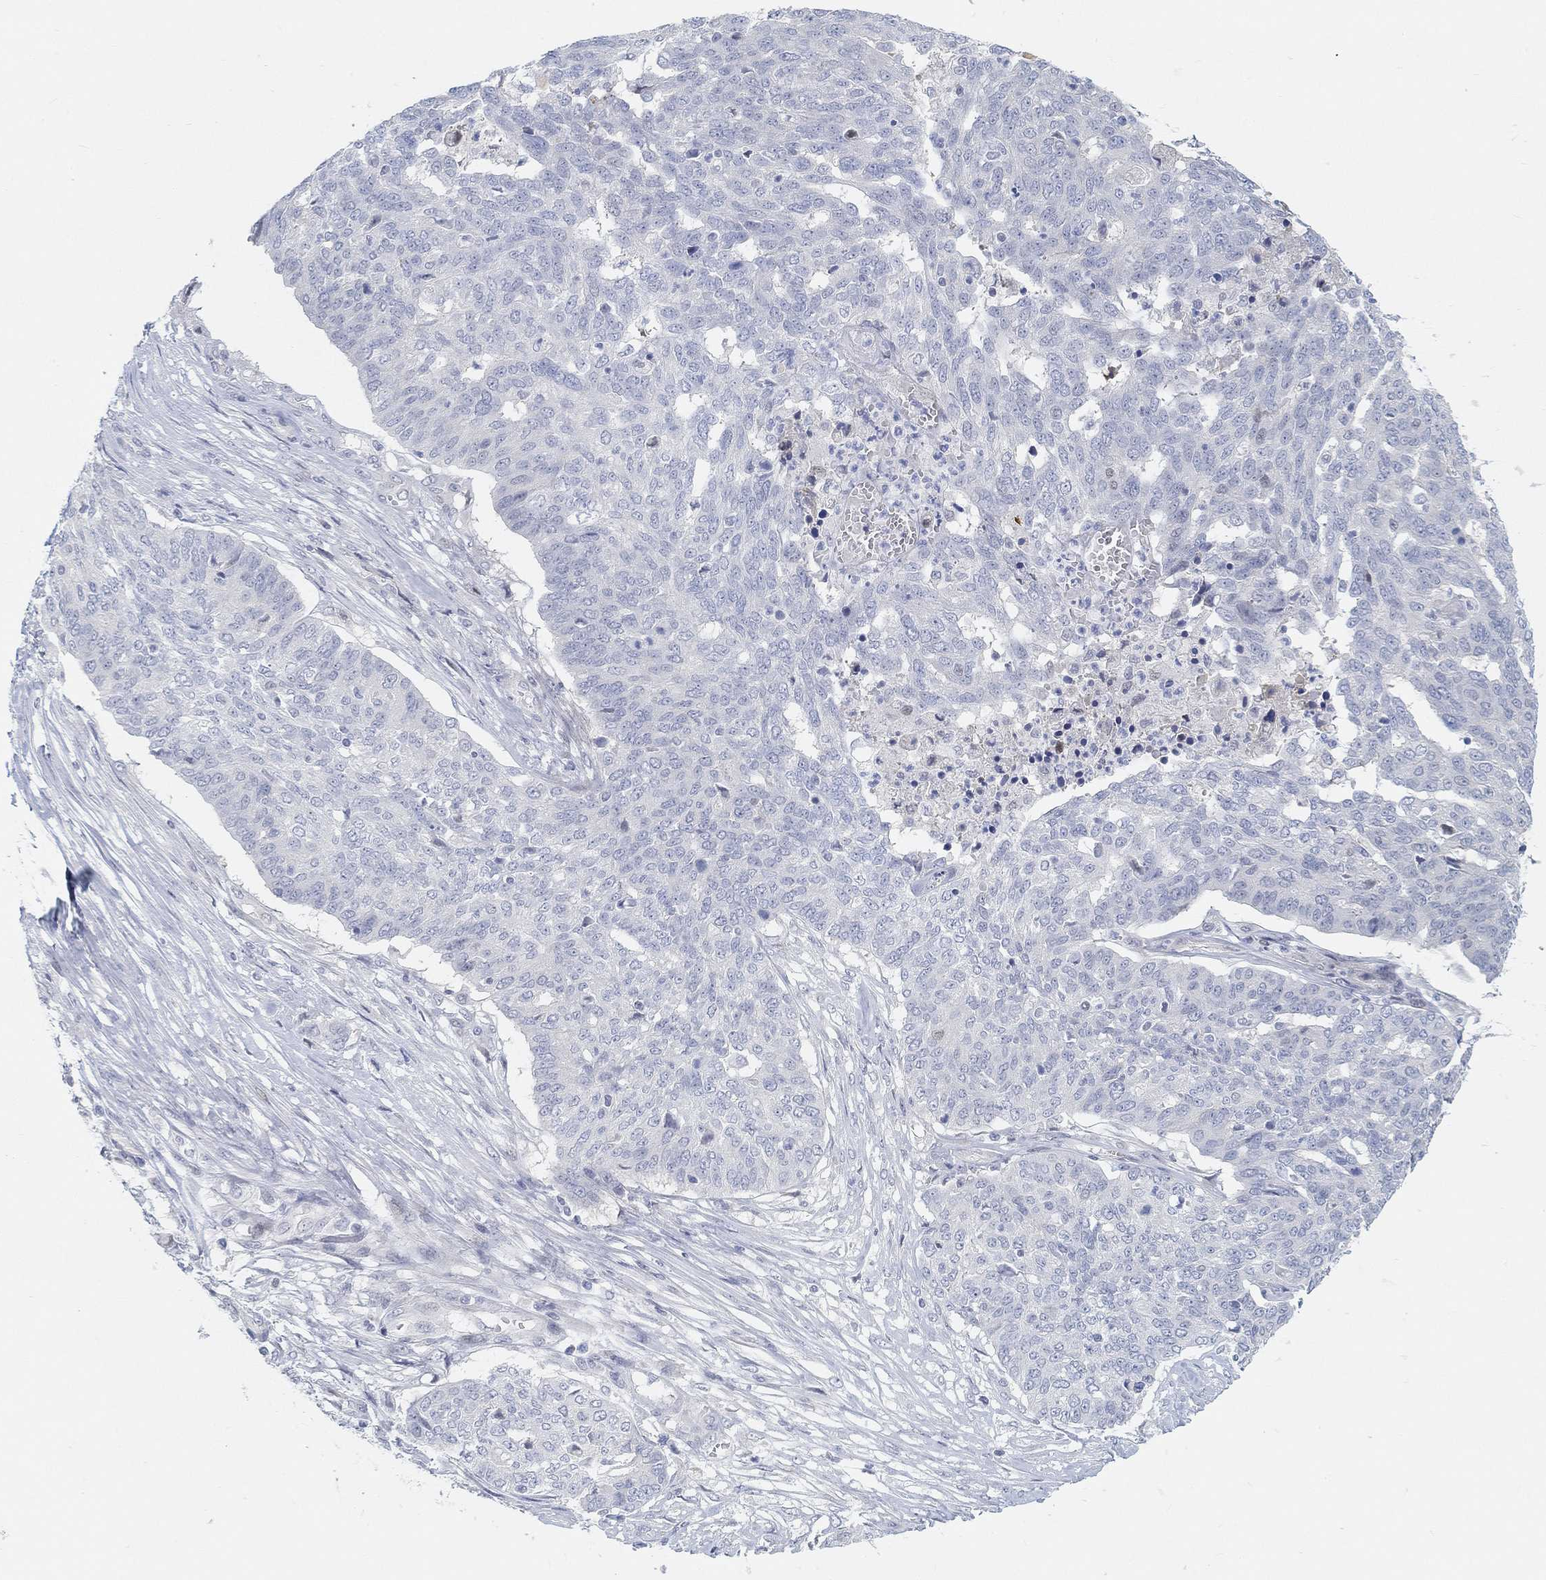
{"staining": {"intensity": "negative", "quantity": "none", "location": "none"}, "tissue": "ovarian cancer", "cell_type": "Tumor cells", "image_type": "cancer", "snomed": [{"axis": "morphology", "description": "Cystadenocarcinoma, serous, NOS"}, {"axis": "topography", "description": "Ovary"}], "caption": "This is an immunohistochemistry image of ovarian serous cystadenocarcinoma. There is no staining in tumor cells.", "gene": "SNTG2", "patient": {"sex": "female", "age": 67}}